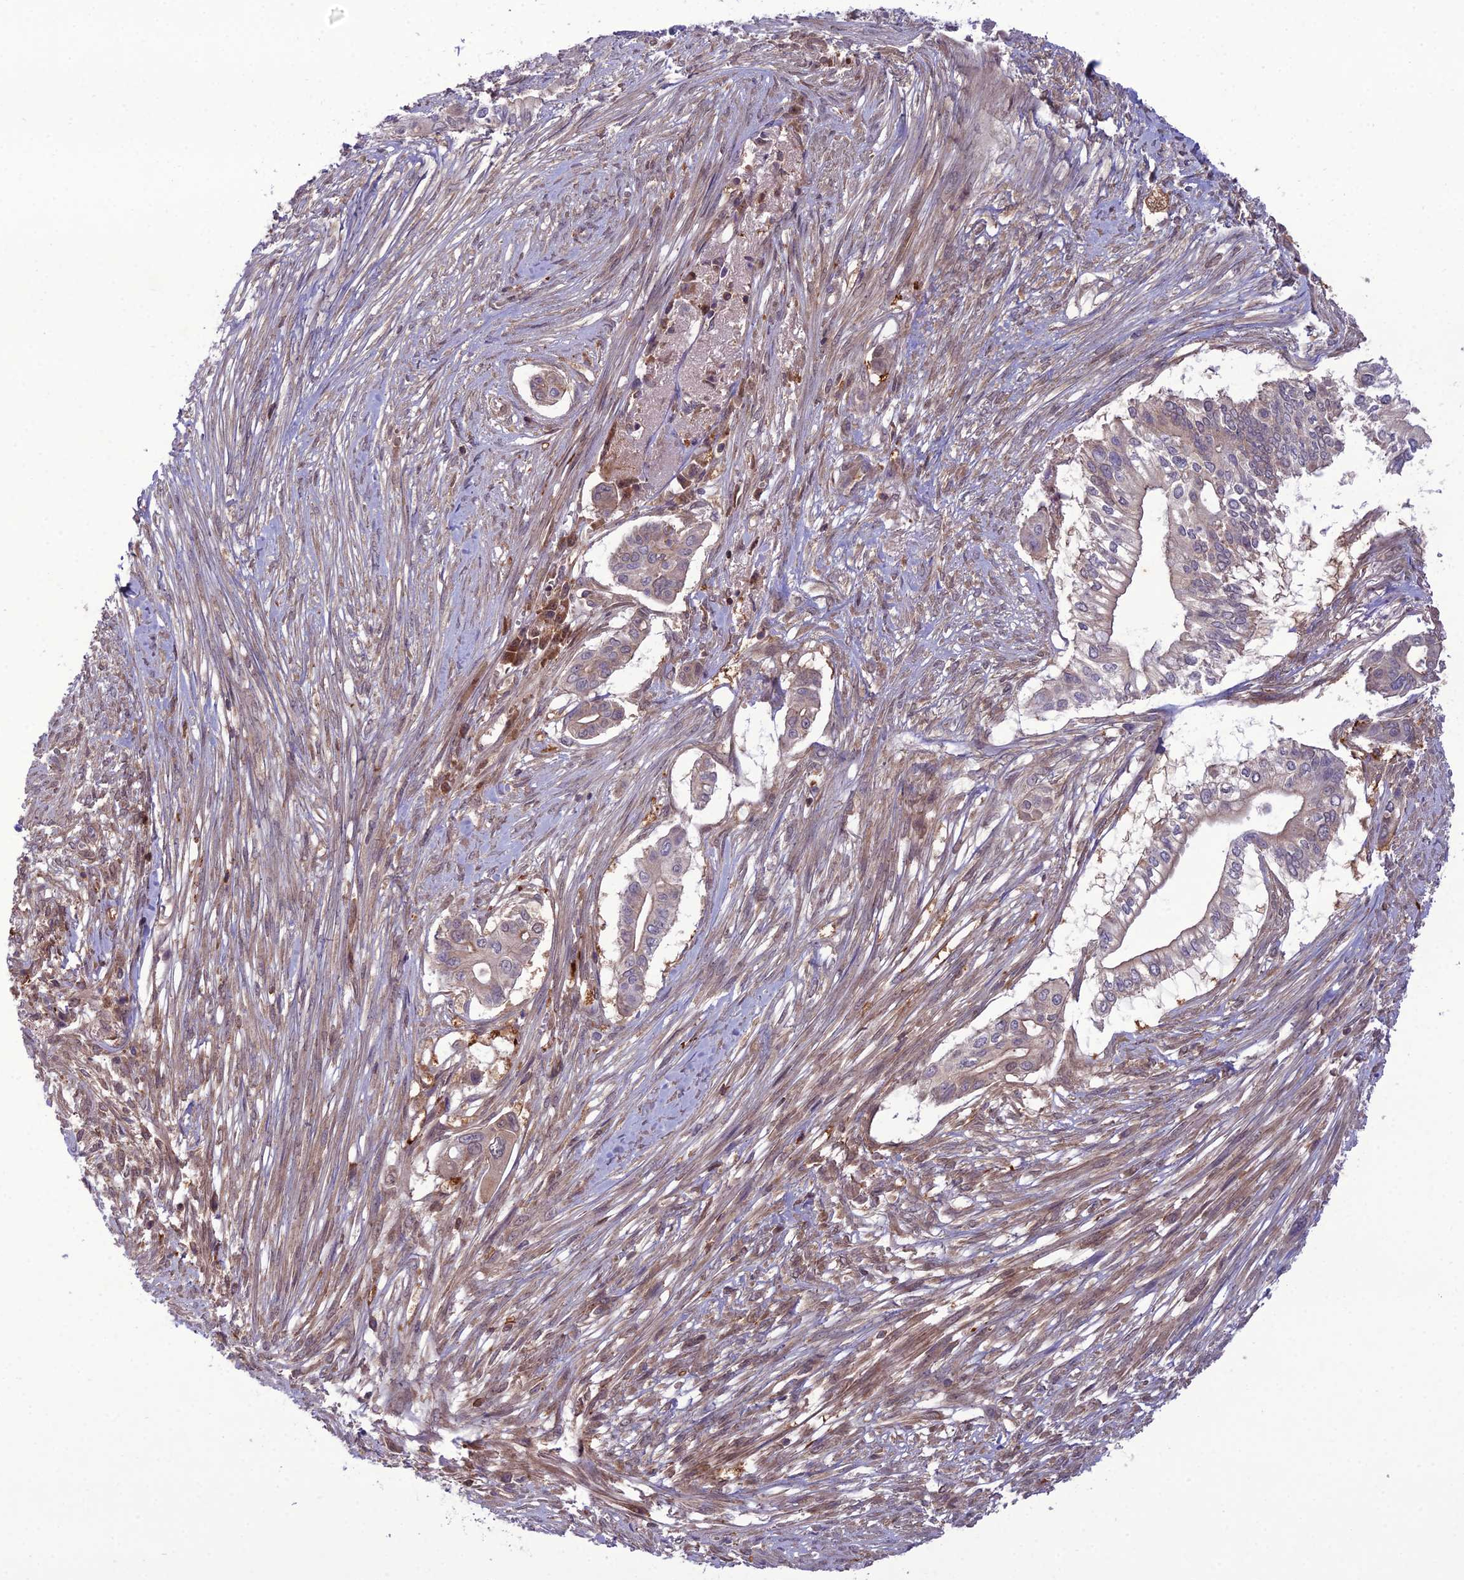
{"staining": {"intensity": "weak", "quantity": "25%-75%", "location": "cytoplasmic/membranous"}, "tissue": "pancreatic cancer", "cell_type": "Tumor cells", "image_type": "cancer", "snomed": [{"axis": "morphology", "description": "Adenocarcinoma, NOS"}, {"axis": "topography", "description": "Pancreas"}], "caption": "This image shows IHC staining of human pancreatic cancer (adenocarcinoma), with low weak cytoplasmic/membranous expression in approximately 25%-75% of tumor cells.", "gene": "GDF6", "patient": {"sex": "male", "age": 68}}